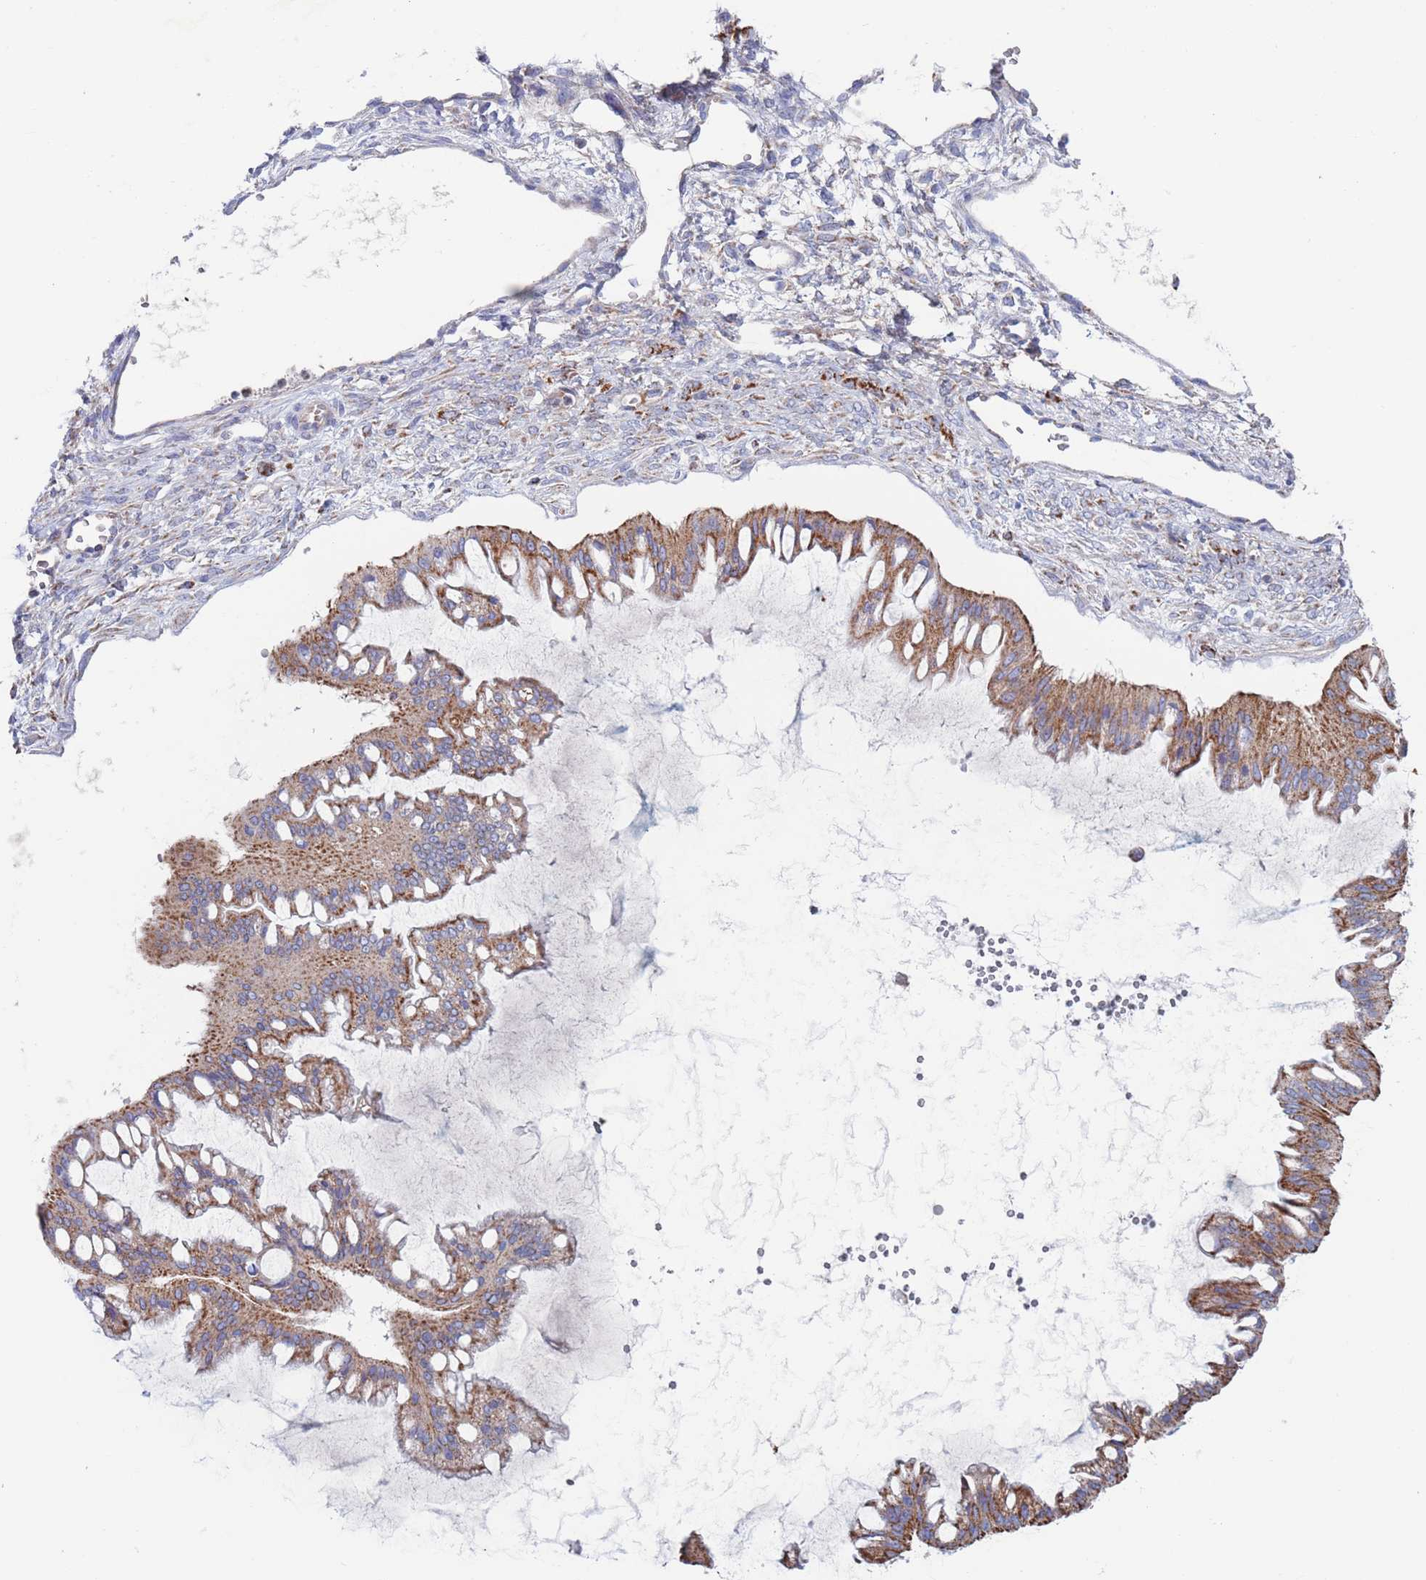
{"staining": {"intensity": "moderate", "quantity": ">75%", "location": "cytoplasmic/membranous"}, "tissue": "ovarian cancer", "cell_type": "Tumor cells", "image_type": "cancer", "snomed": [{"axis": "morphology", "description": "Cystadenocarcinoma, mucinous, NOS"}, {"axis": "topography", "description": "Ovary"}], "caption": "IHC of human ovarian cancer (mucinous cystadenocarcinoma) displays medium levels of moderate cytoplasmic/membranous positivity in about >75% of tumor cells. (IHC, brightfield microscopy, high magnification).", "gene": "CHCHD6", "patient": {"sex": "female", "age": 73}}